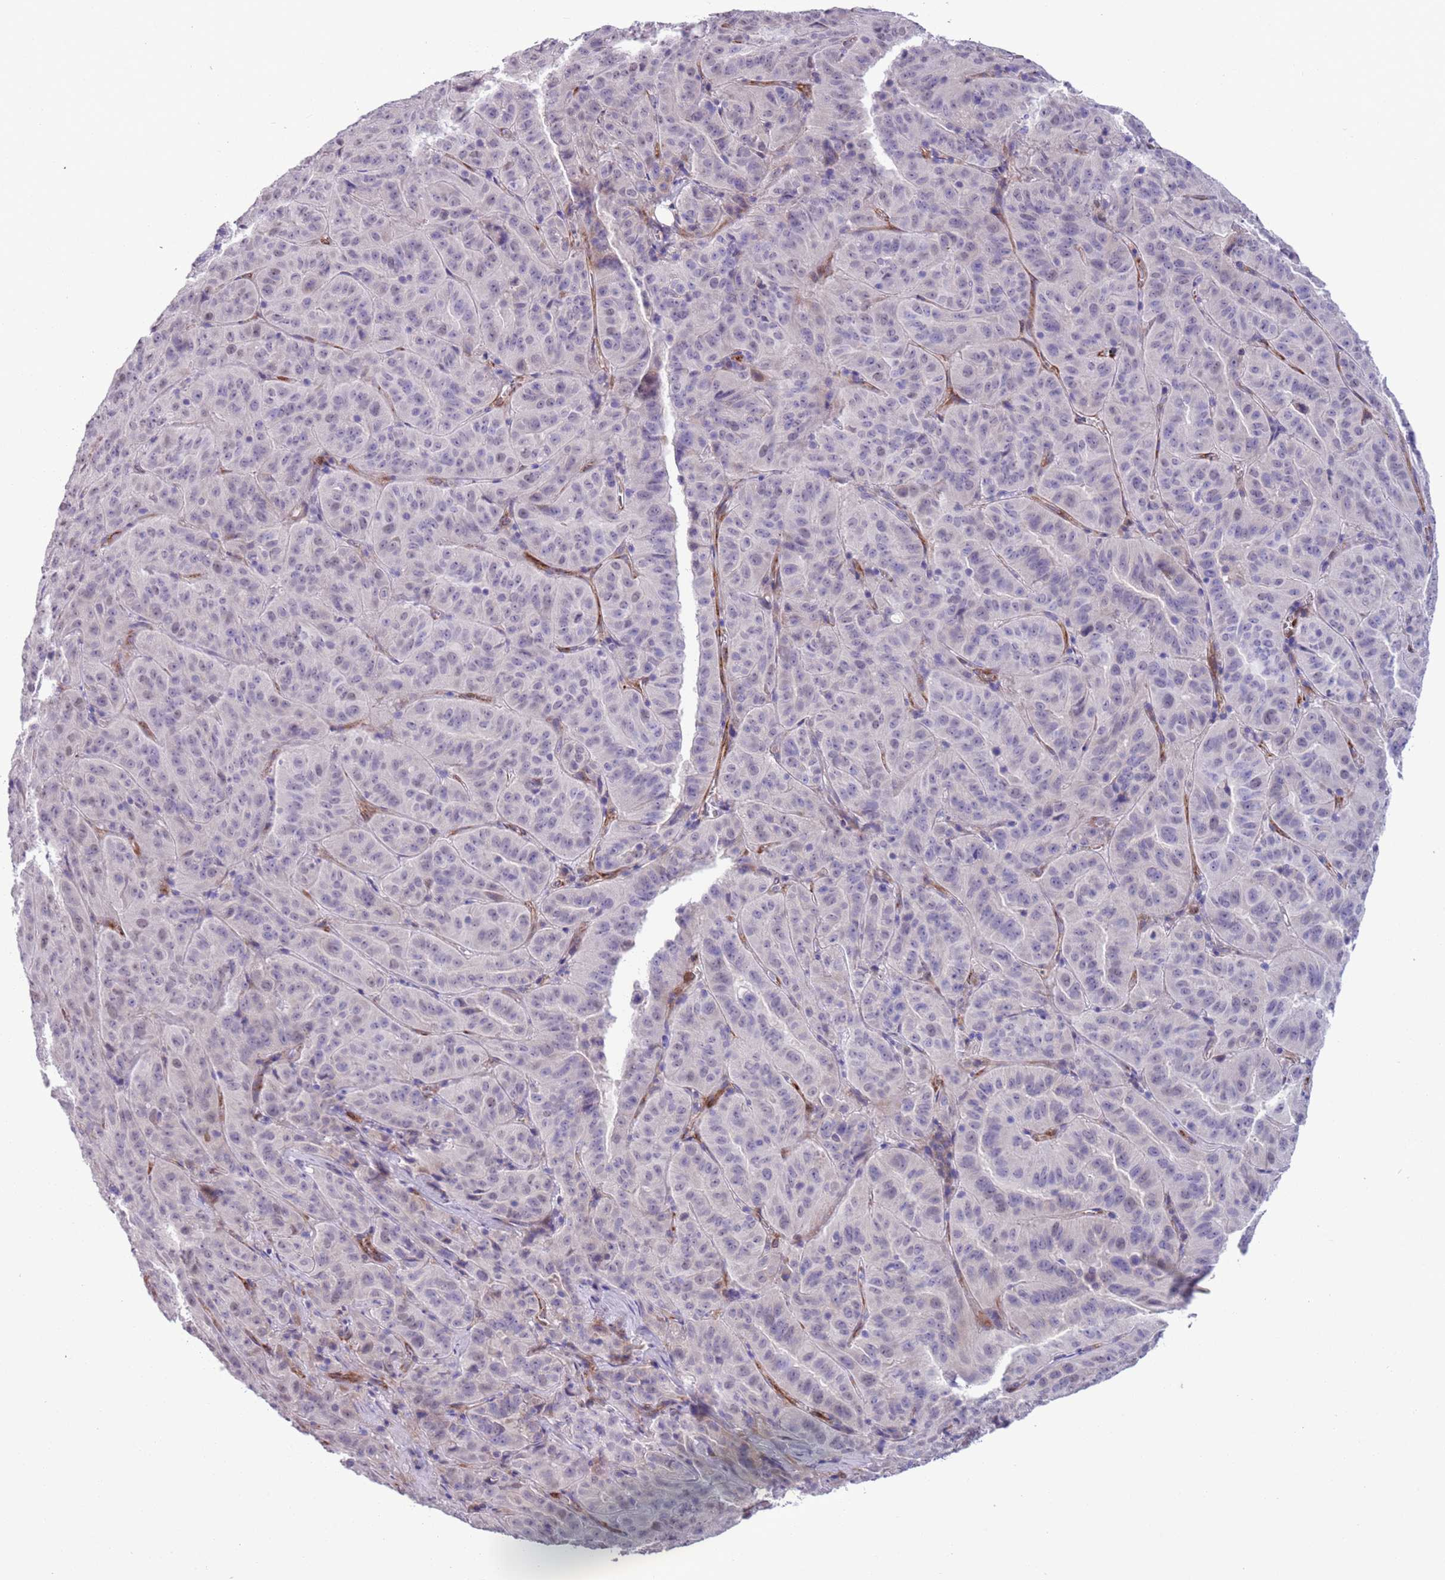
{"staining": {"intensity": "negative", "quantity": "none", "location": "none"}, "tissue": "pancreatic cancer", "cell_type": "Tumor cells", "image_type": "cancer", "snomed": [{"axis": "morphology", "description": "Adenocarcinoma, NOS"}, {"axis": "topography", "description": "Pancreas"}], "caption": "IHC of pancreatic adenocarcinoma exhibits no expression in tumor cells.", "gene": "MRPL32", "patient": {"sex": "male", "age": 63}}